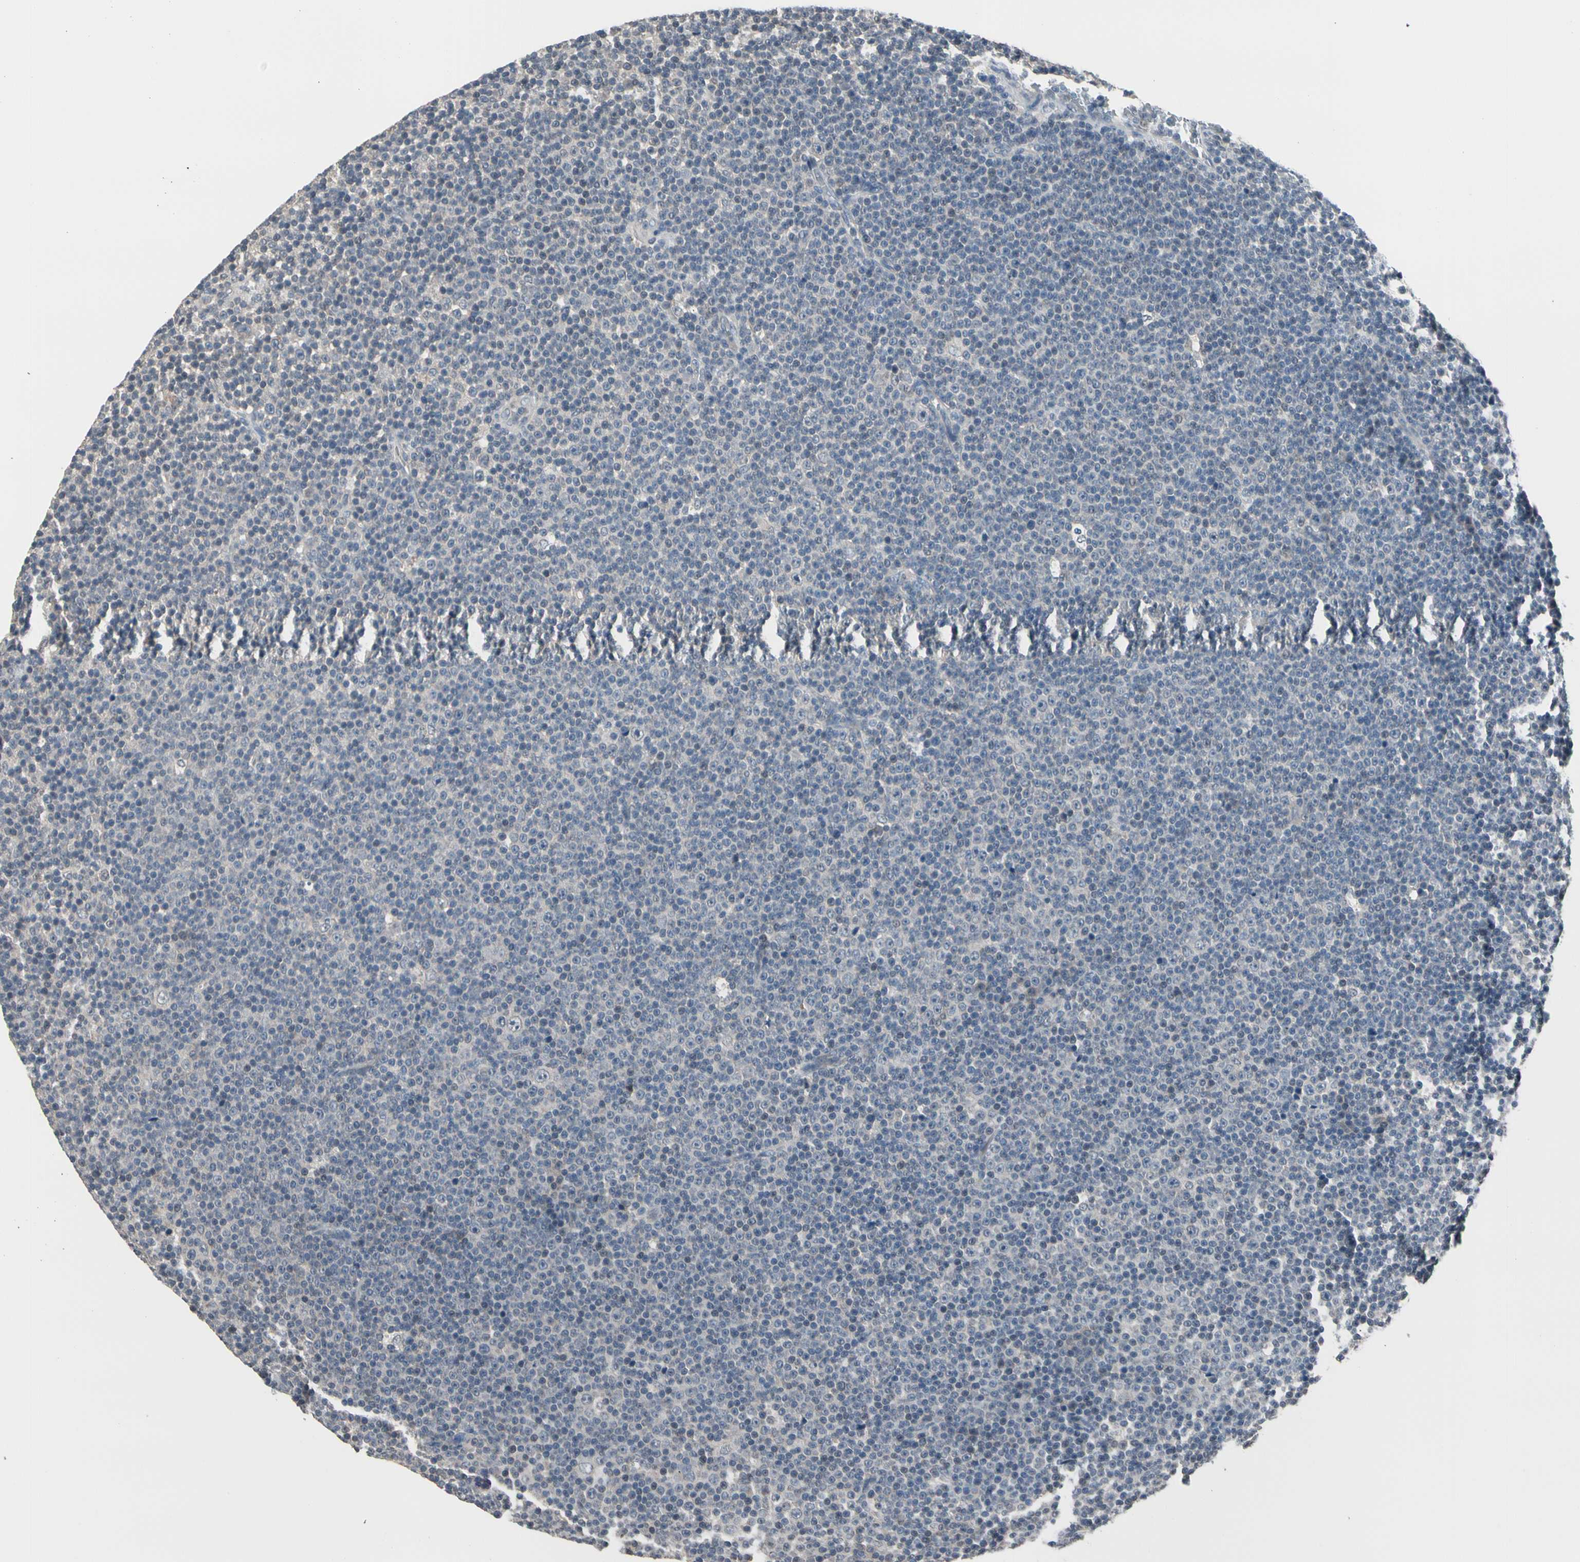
{"staining": {"intensity": "negative", "quantity": "none", "location": "none"}, "tissue": "lymphoma", "cell_type": "Tumor cells", "image_type": "cancer", "snomed": [{"axis": "morphology", "description": "Malignant lymphoma, non-Hodgkin's type, Low grade"}, {"axis": "topography", "description": "Lymph node"}], "caption": "Protein analysis of lymphoma demonstrates no significant positivity in tumor cells.", "gene": "SV2A", "patient": {"sex": "female", "age": 67}}